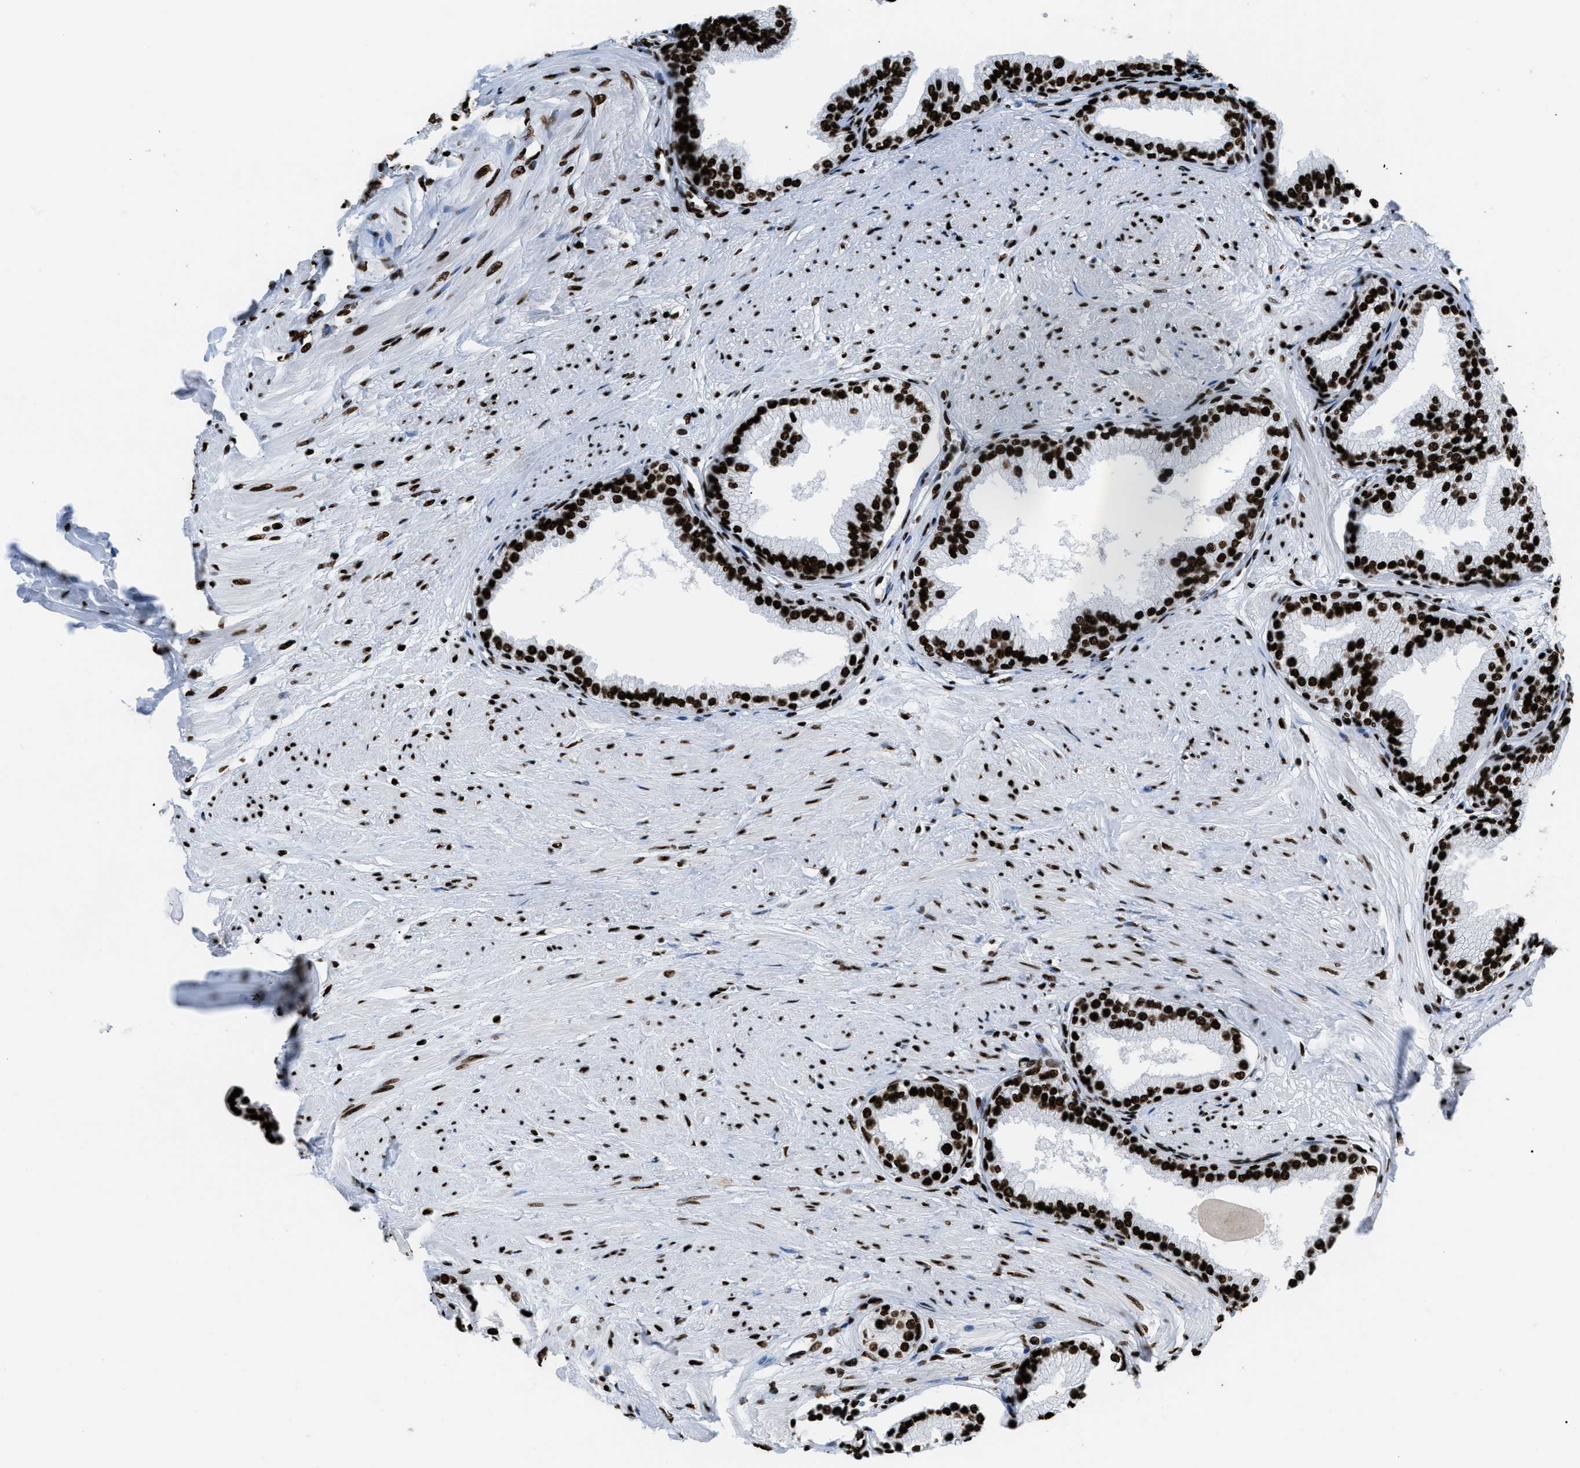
{"staining": {"intensity": "strong", "quantity": ">75%", "location": "nuclear"}, "tissue": "prostate", "cell_type": "Glandular cells", "image_type": "normal", "snomed": [{"axis": "morphology", "description": "Normal tissue, NOS"}, {"axis": "topography", "description": "Prostate"}], "caption": "The photomicrograph exhibits immunohistochemical staining of benign prostate. There is strong nuclear expression is seen in approximately >75% of glandular cells.", "gene": "HNRNPM", "patient": {"sex": "male", "age": 64}}